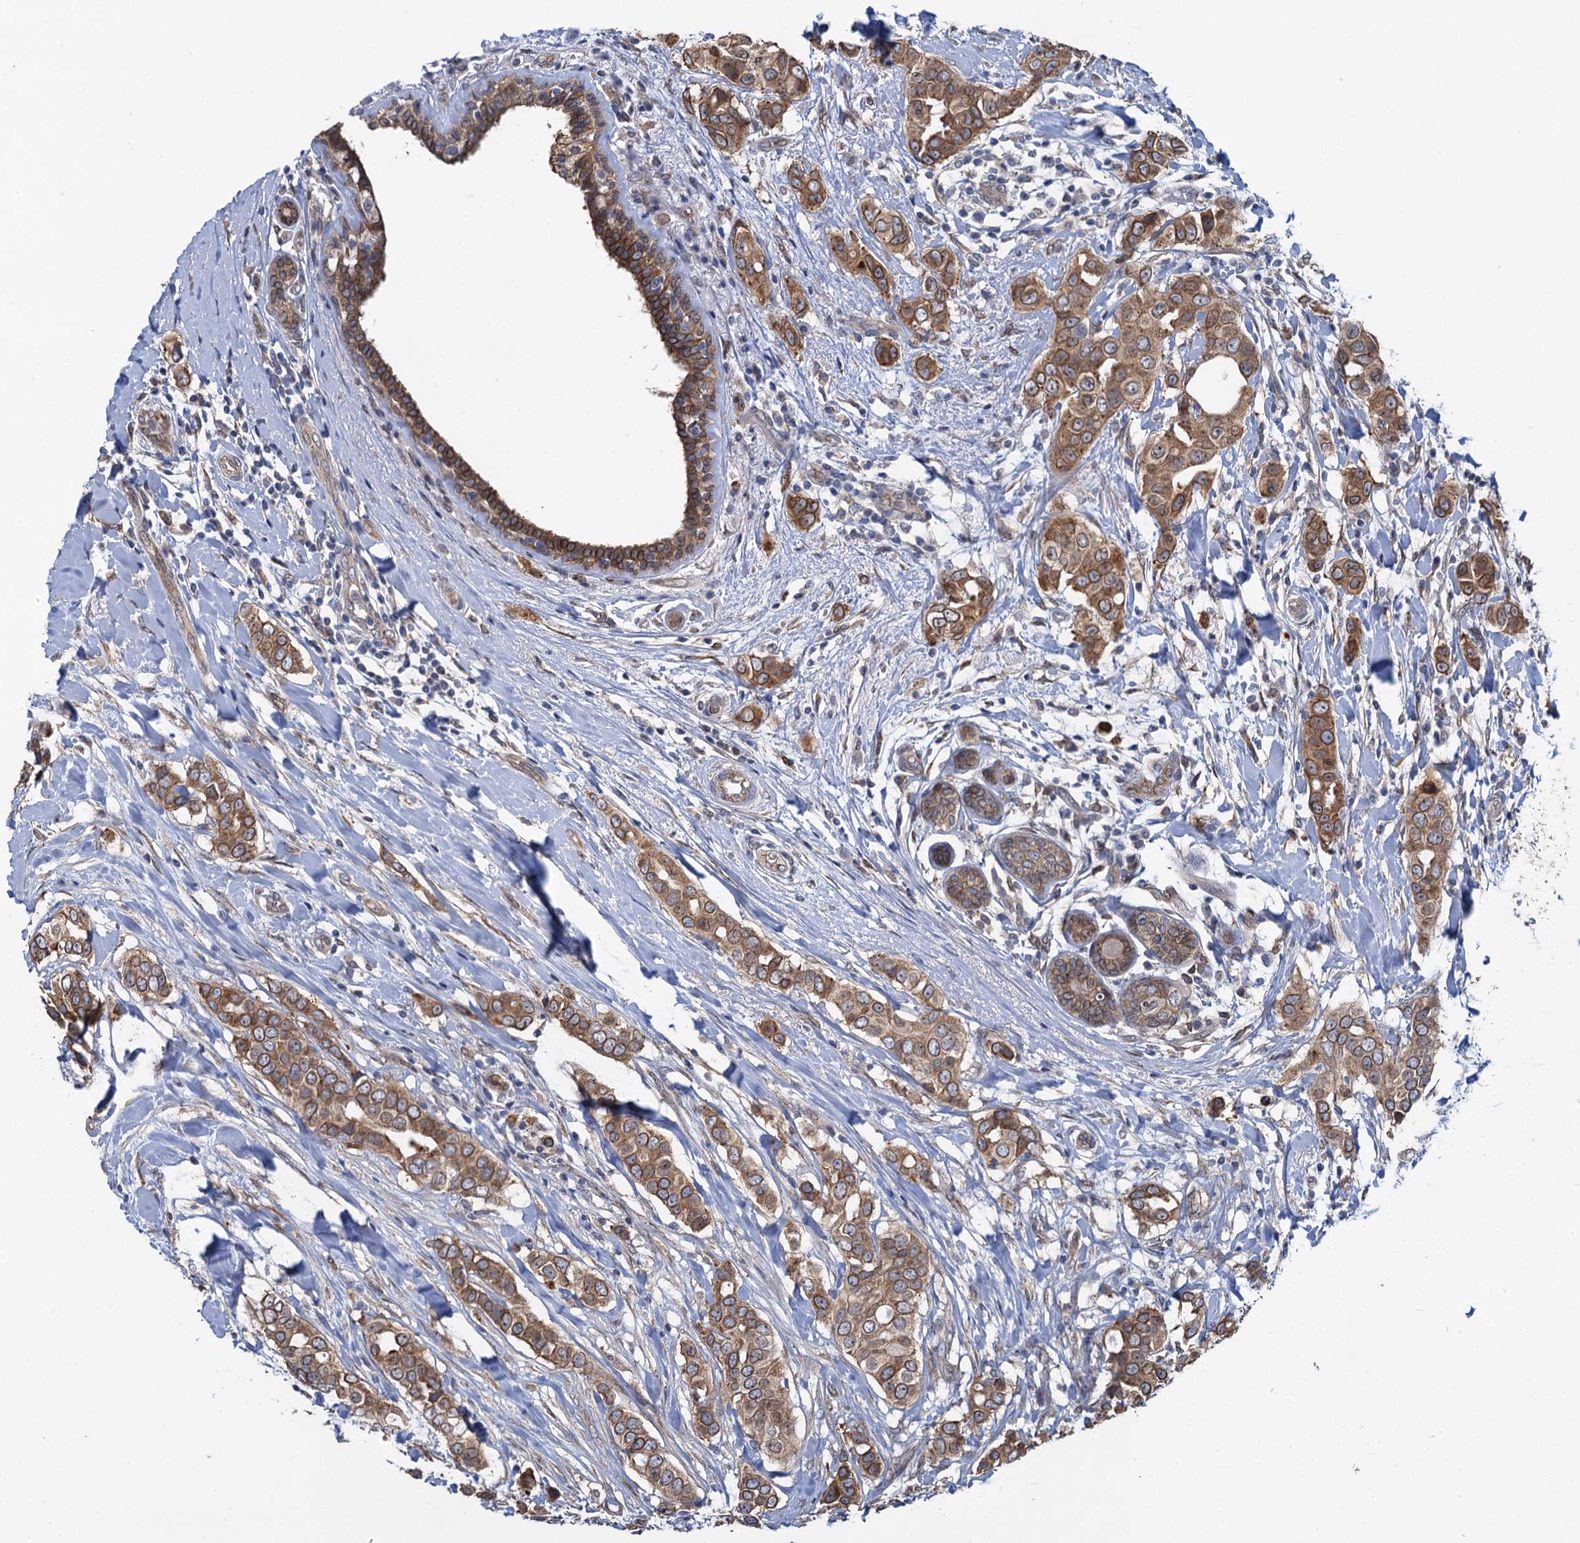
{"staining": {"intensity": "moderate", "quantity": ">75%", "location": "cytoplasmic/membranous,nuclear"}, "tissue": "breast cancer", "cell_type": "Tumor cells", "image_type": "cancer", "snomed": [{"axis": "morphology", "description": "Lobular carcinoma"}, {"axis": "topography", "description": "Breast"}], "caption": "Human lobular carcinoma (breast) stained for a protein (brown) shows moderate cytoplasmic/membranous and nuclear positive staining in about >75% of tumor cells.", "gene": "EVX2", "patient": {"sex": "female", "age": 51}}